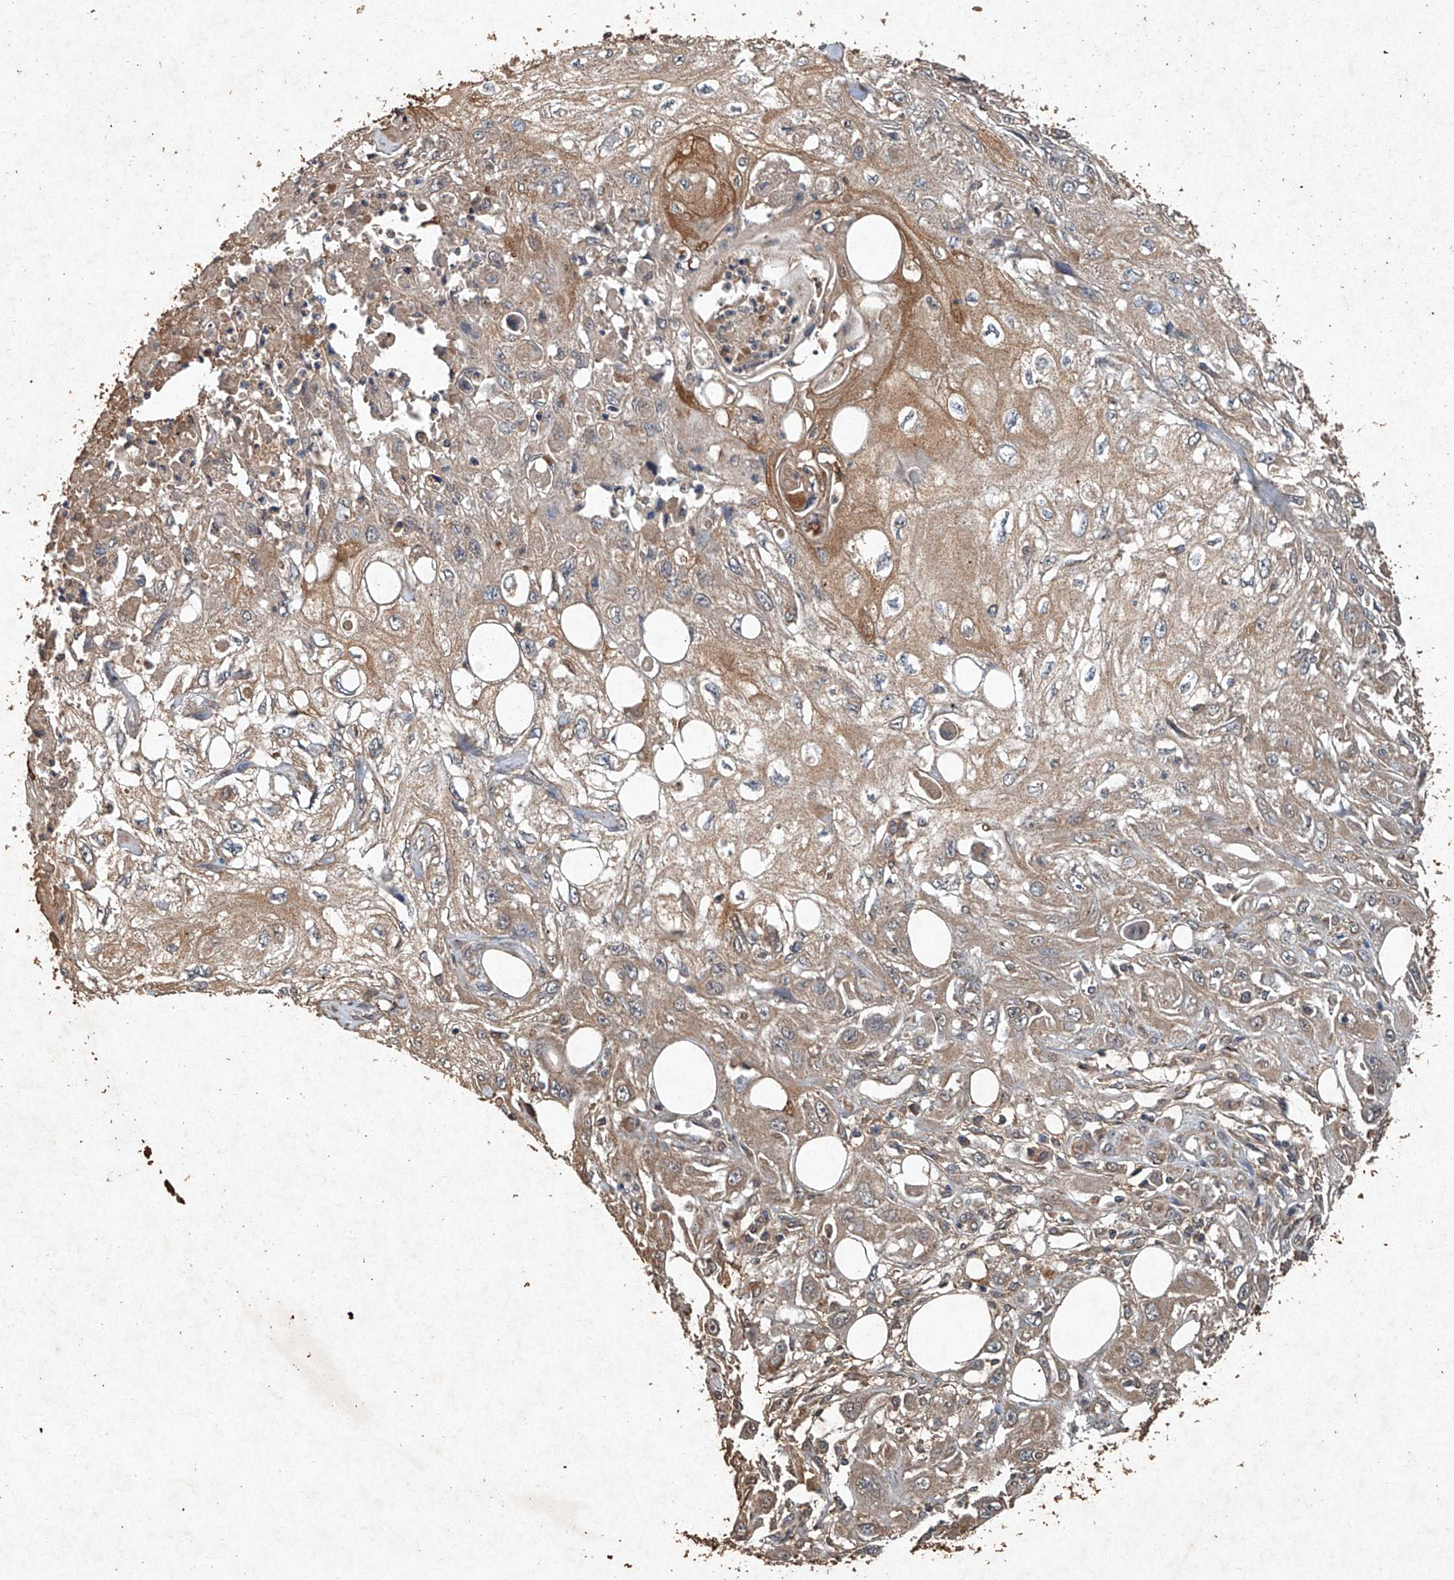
{"staining": {"intensity": "weak", "quantity": ">75%", "location": "cytoplasmic/membranous"}, "tissue": "skin cancer", "cell_type": "Tumor cells", "image_type": "cancer", "snomed": [{"axis": "morphology", "description": "Squamous cell carcinoma, NOS"}, {"axis": "topography", "description": "Skin"}], "caption": "Skin cancer (squamous cell carcinoma) stained for a protein reveals weak cytoplasmic/membranous positivity in tumor cells.", "gene": "STK3", "patient": {"sex": "male", "age": 75}}